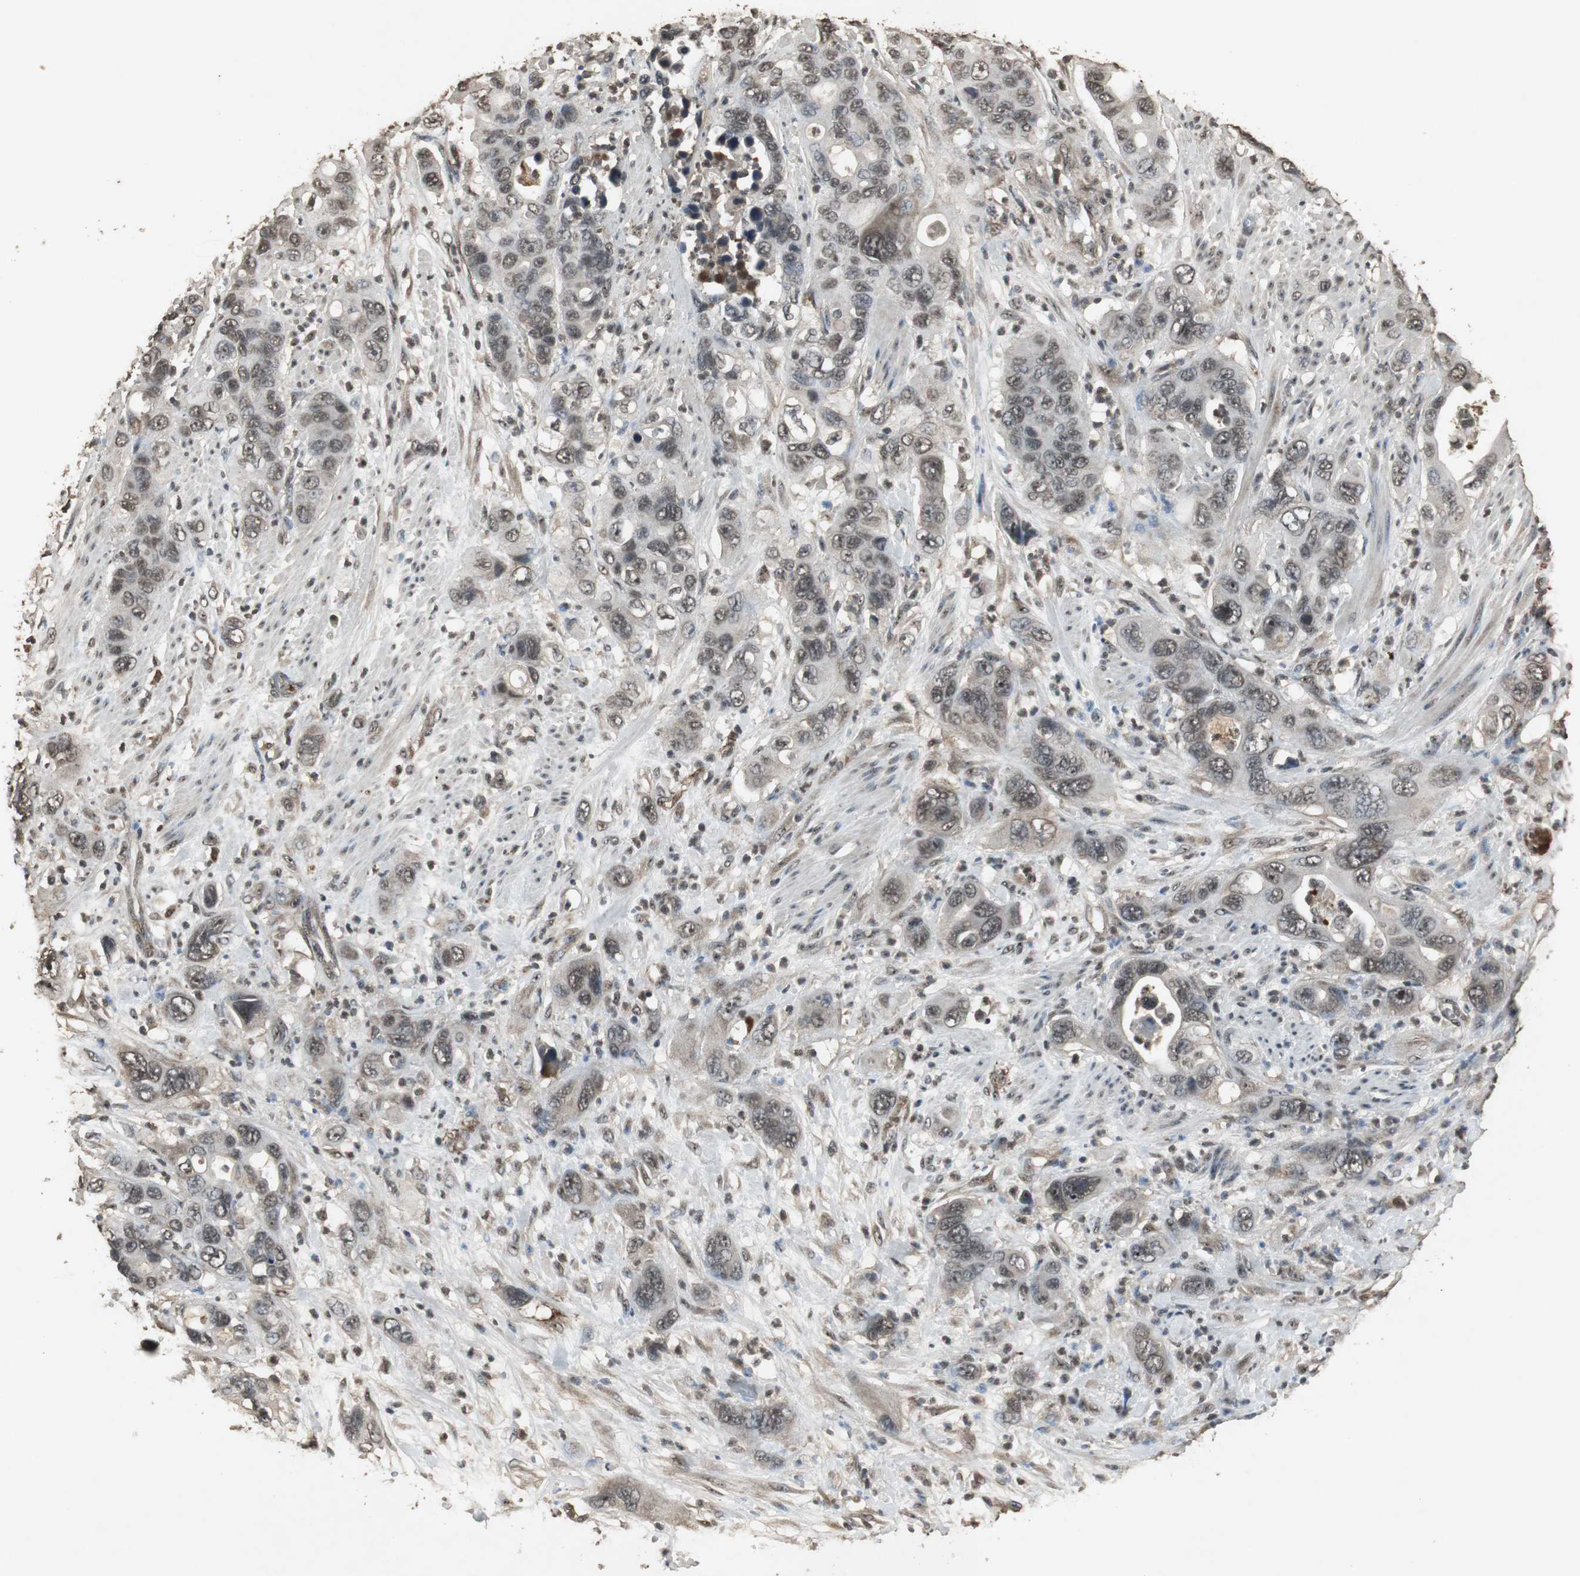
{"staining": {"intensity": "moderate", "quantity": ">75%", "location": "cytoplasmic/membranous,nuclear"}, "tissue": "pancreatic cancer", "cell_type": "Tumor cells", "image_type": "cancer", "snomed": [{"axis": "morphology", "description": "Adenocarcinoma, NOS"}, {"axis": "topography", "description": "Pancreas"}], "caption": "A brown stain shows moderate cytoplasmic/membranous and nuclear staining of a protein in adenocarcinoma (pancreatic) tumor cells.", "gene": "EMX1", "patient": {"sex": "female", "age": 71}}